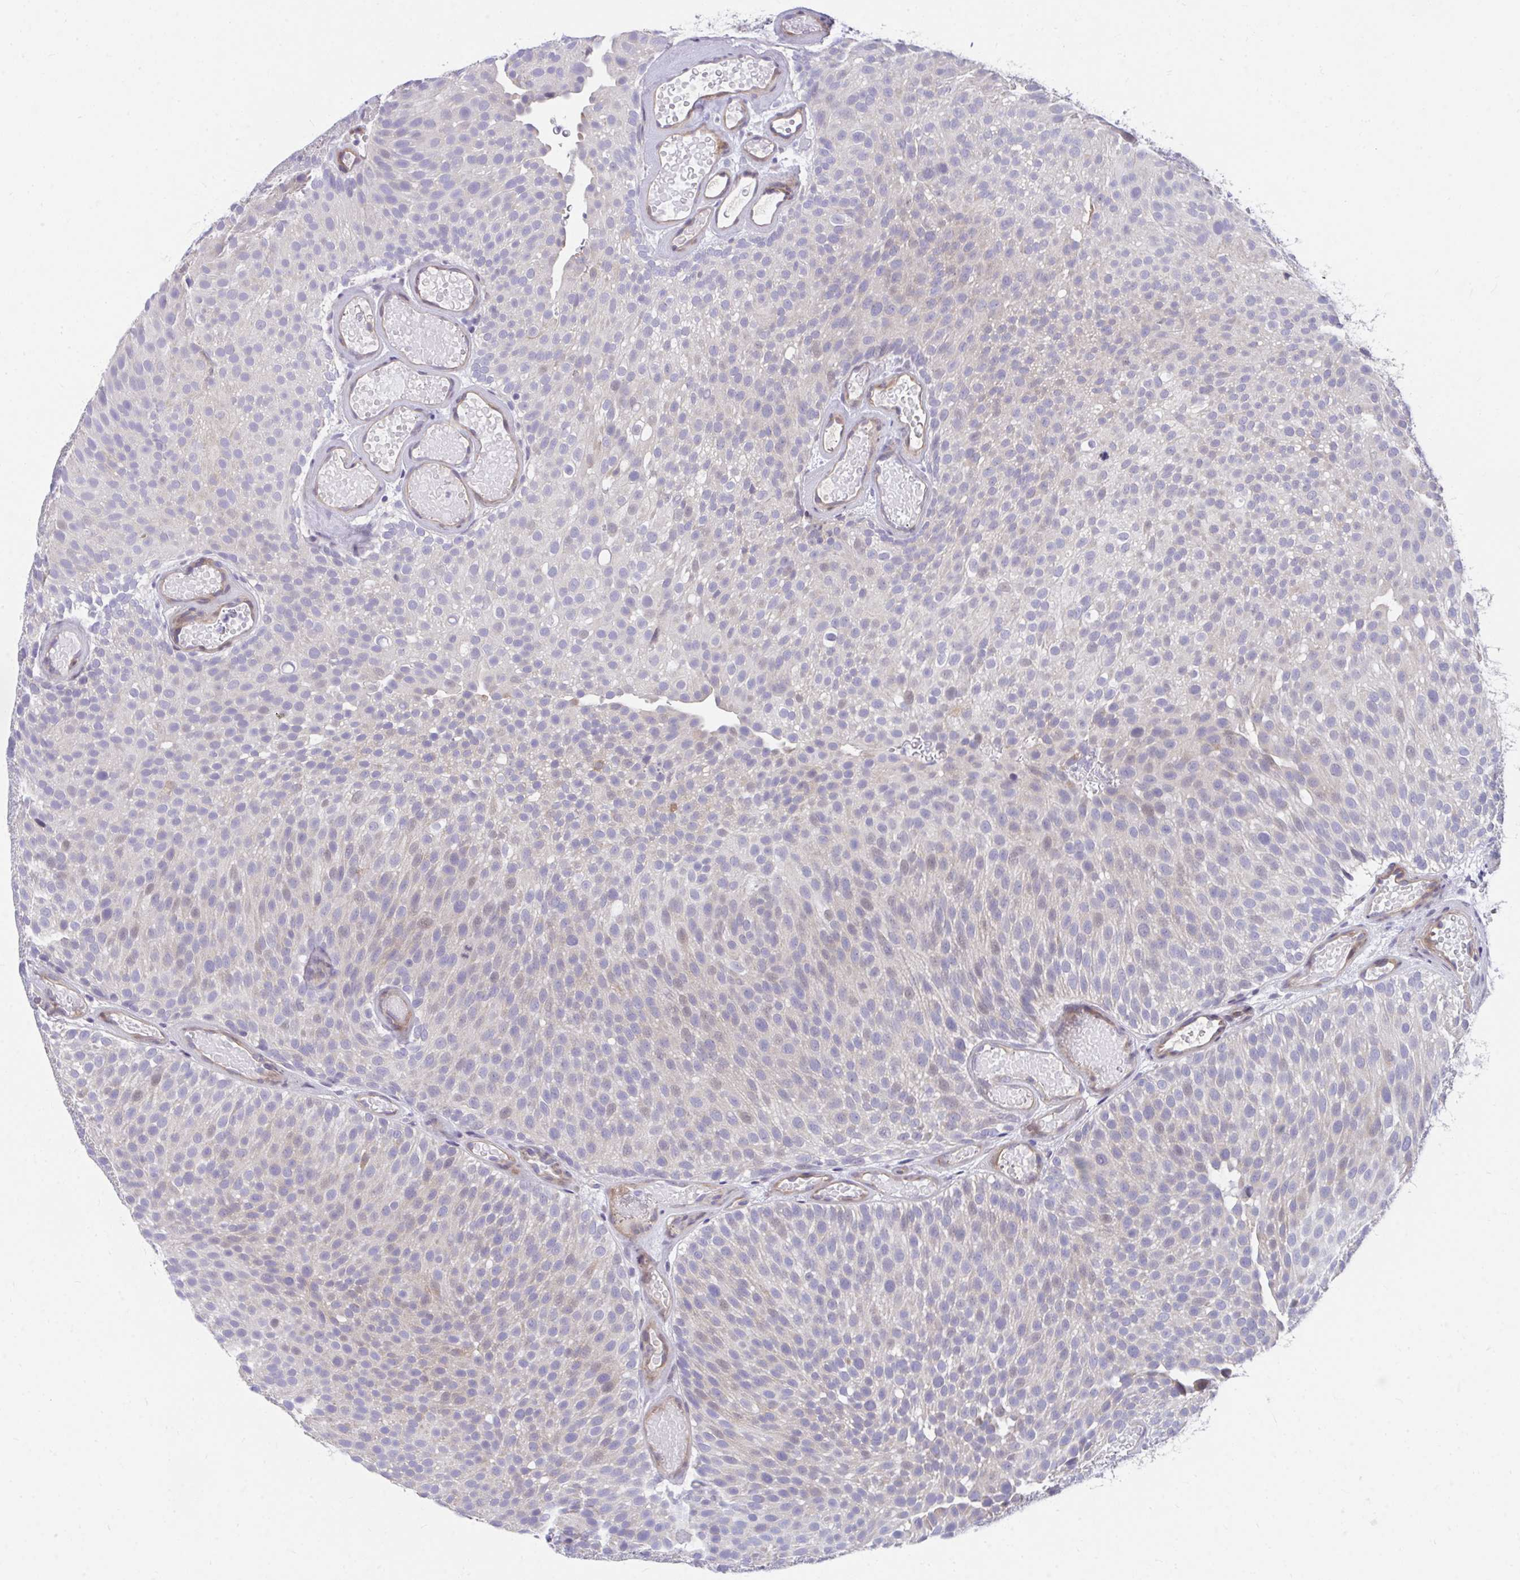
{"staining": {"intensity": "negative", "quantity": "none", "location": "none"}, "tissue": "urothelial cancer", "cell_type": "Tumor cells", "image_type": "cancer", "snomed": [{"axis": "morphology", "description": "Urothelial carcinoma, Low grade"}, {"axis": "topography", "description": "Urinary bladder"}], "caption": "Tumor cells show no significant staining in urothelial cancer.", "gene": "SLAMF7", "patient": {"sex": "male", "age": 78}}